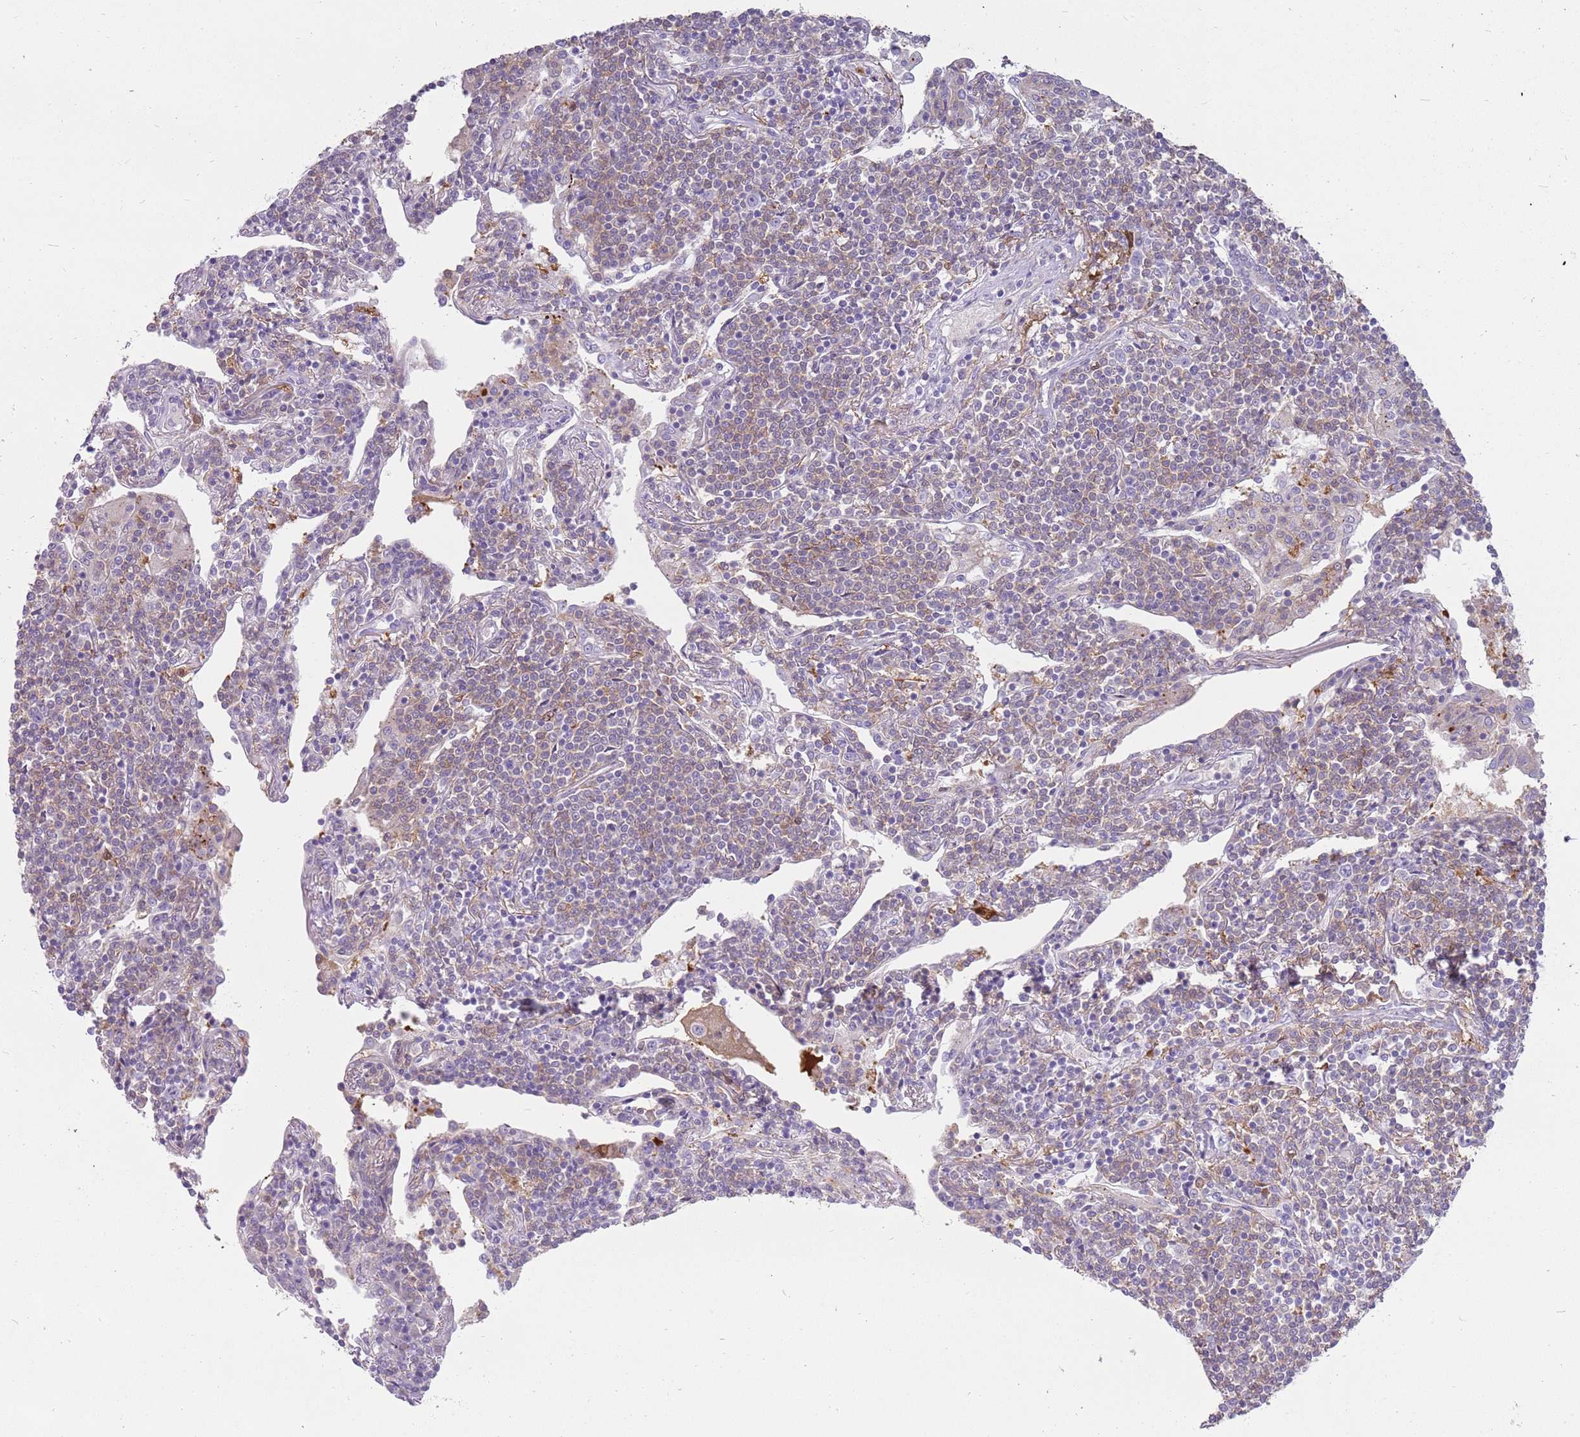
{"staining": {"intensity": "weak", "quantity": "25%-75%", "location": "cytoplasmic/membranous"}, "tissue": "lymphoma", "cell_type": "Tumor cells", "image_type": "cancer", "snomed": [{"axis": "morphology", "description": "Malignant lymphoma, non-Hodgkin's type, Low grade"}, {"axis": "topography", "description": "Lung"}], "caption": "This histopathology image displays low-grade malignant lymphoma, non-Hodgkin's type stained with immunohistochemistry (IHC) to label a protein in brown. The cytoplasmic/membranous of tumor cells show weak positivity for the protein. Nuclei are counter-stained blue.", "gene": "DIPK1C", "patient": {"sex": "female", "age": 71}}